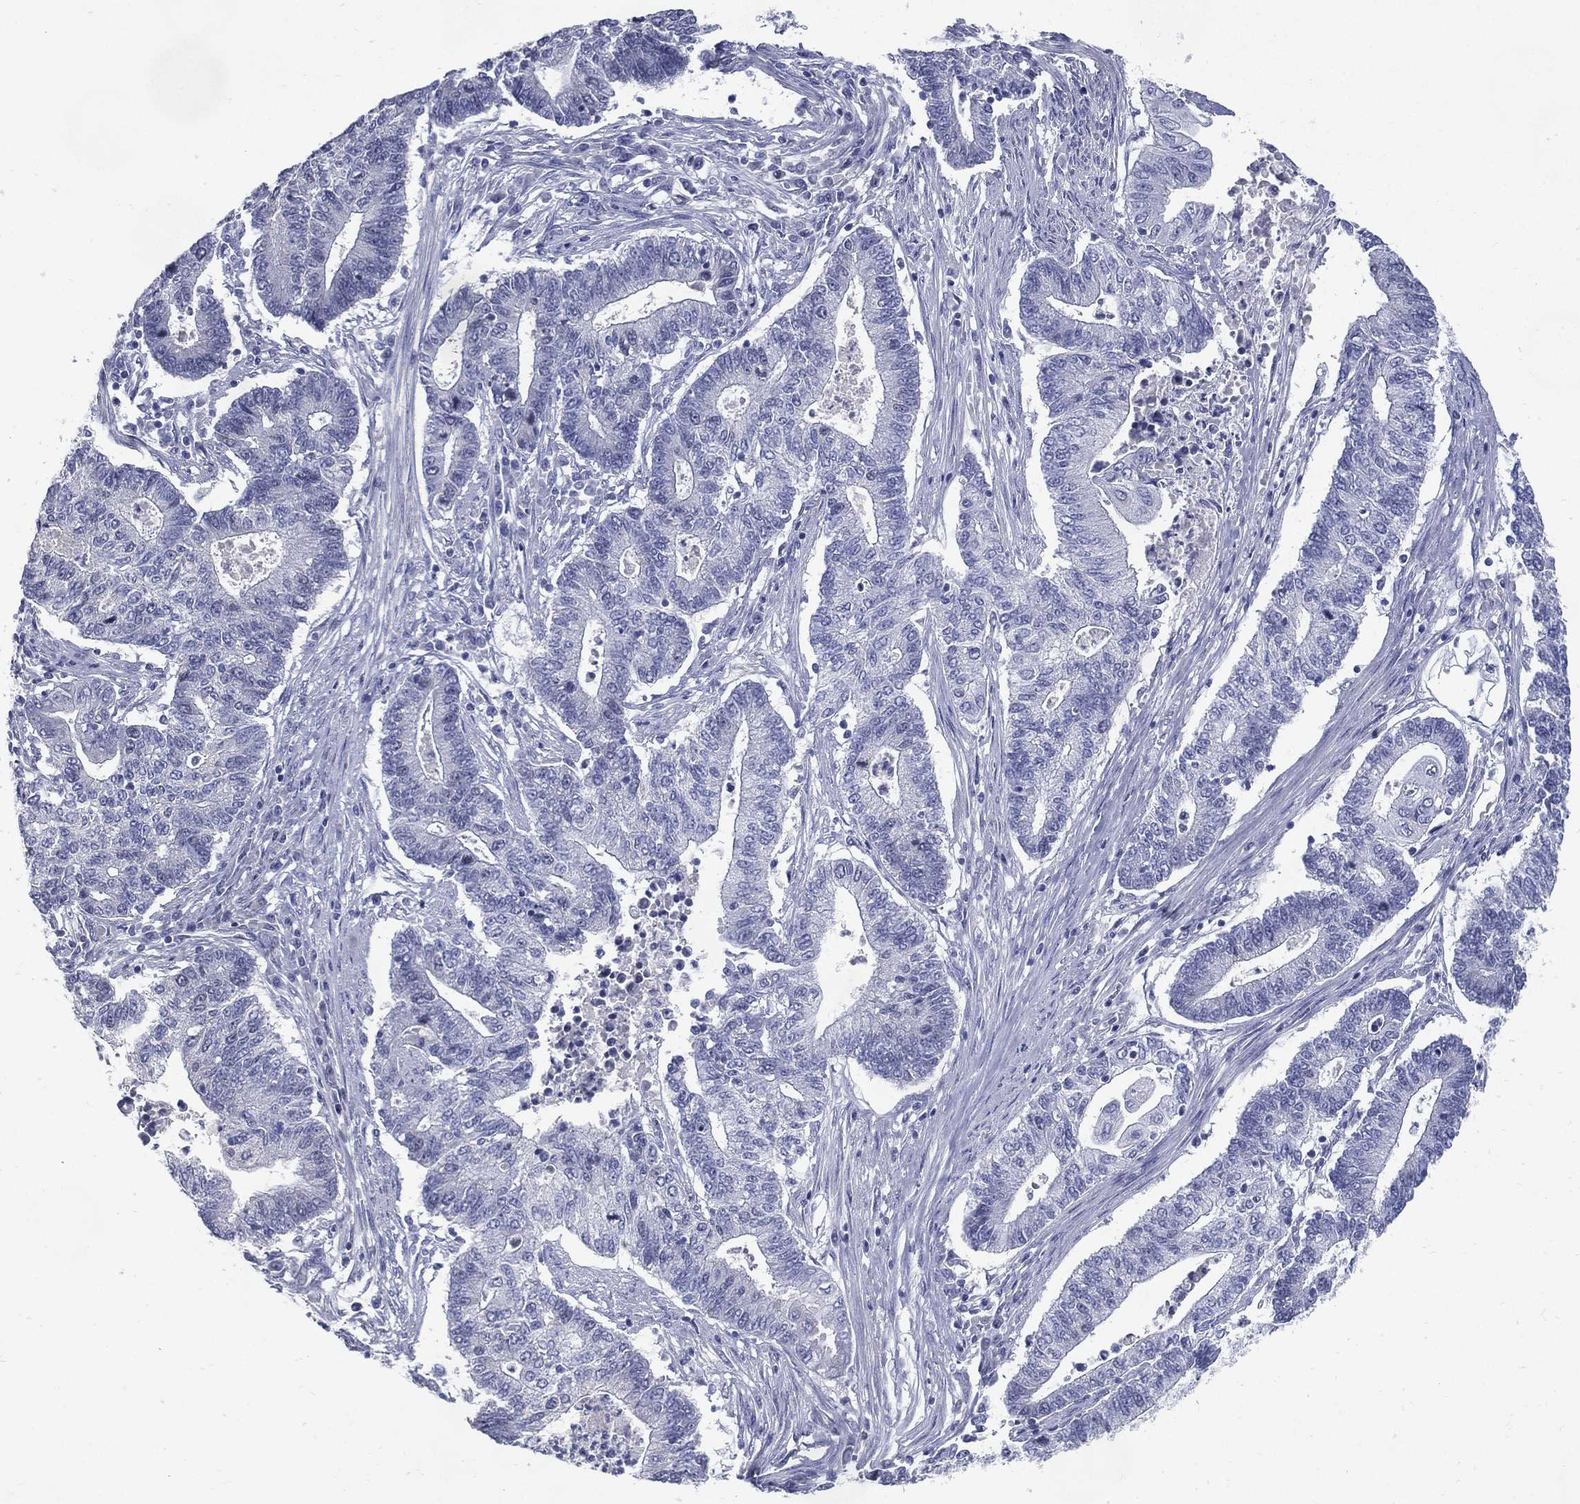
{"staining": {"intensity": "negative", "quantity": "none", "location": "none"}, "tissue": "endometrial cancer", "cell_type": "Tumor cells", "image_type": "cancer", "snomed": [{"axis": "morphology", "description": "Adenocarcinoma, NOS"}, {"axis": "topography", "description": "Uterus"}, {"axis": "topography", "description": "Endometrium"}], "caption": "Image shows no significant protein positivity in tumor cells of adenocarcinoma (endometrial). (DAB (3,3'-diaminobenzidine) immunohistochemistry with hematoxylin counter stain).", "gene": "KIF2C", "patient": {"sex": "female", "age": 54}}